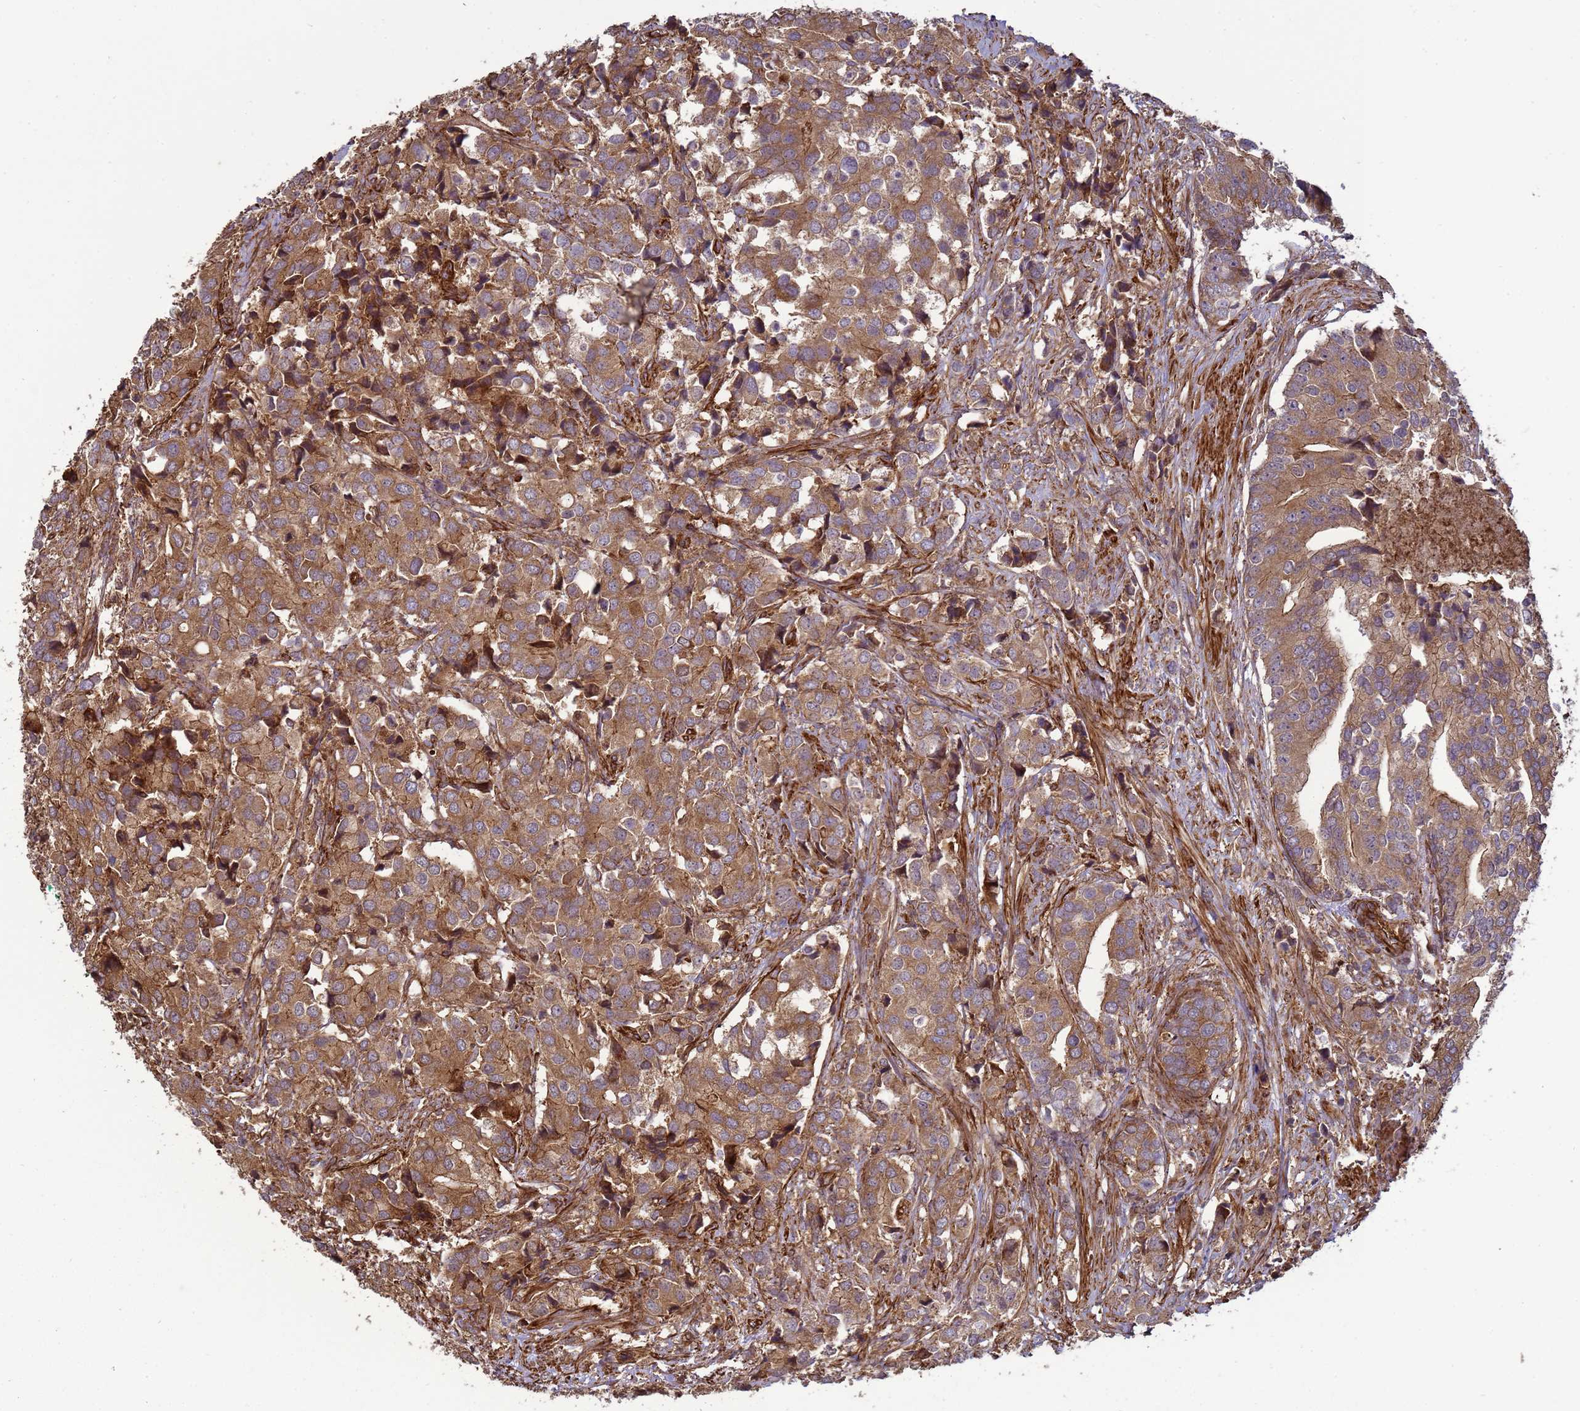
{"staining": {"intensity": "moderate", "quantity": ">75%", "location": "cytoplasmic/membranous"}, "tissue": "prostate cancer", "cell_type": "Tumor cells", "image_type": "cancer", "snomed": [{"axis": "morphology", "description": "Adenocarcinoma, High grade"}, {"axis": "topography", "description": "Prostate"}], "caption": "IHC photomicrograph of neoplastic tissue: prostate cancer (adenocarcinoma (high-grade)) stained using immunohistochemistry (IHC) displays medium levels of moderate protein expression localized specifically in the cytoplasmic/membranous of tumor cells, appearing as a cytoplasmic/membranous brown color.", "gene": "CNOT1", "patient": {"sex": "male", "age": 62}}